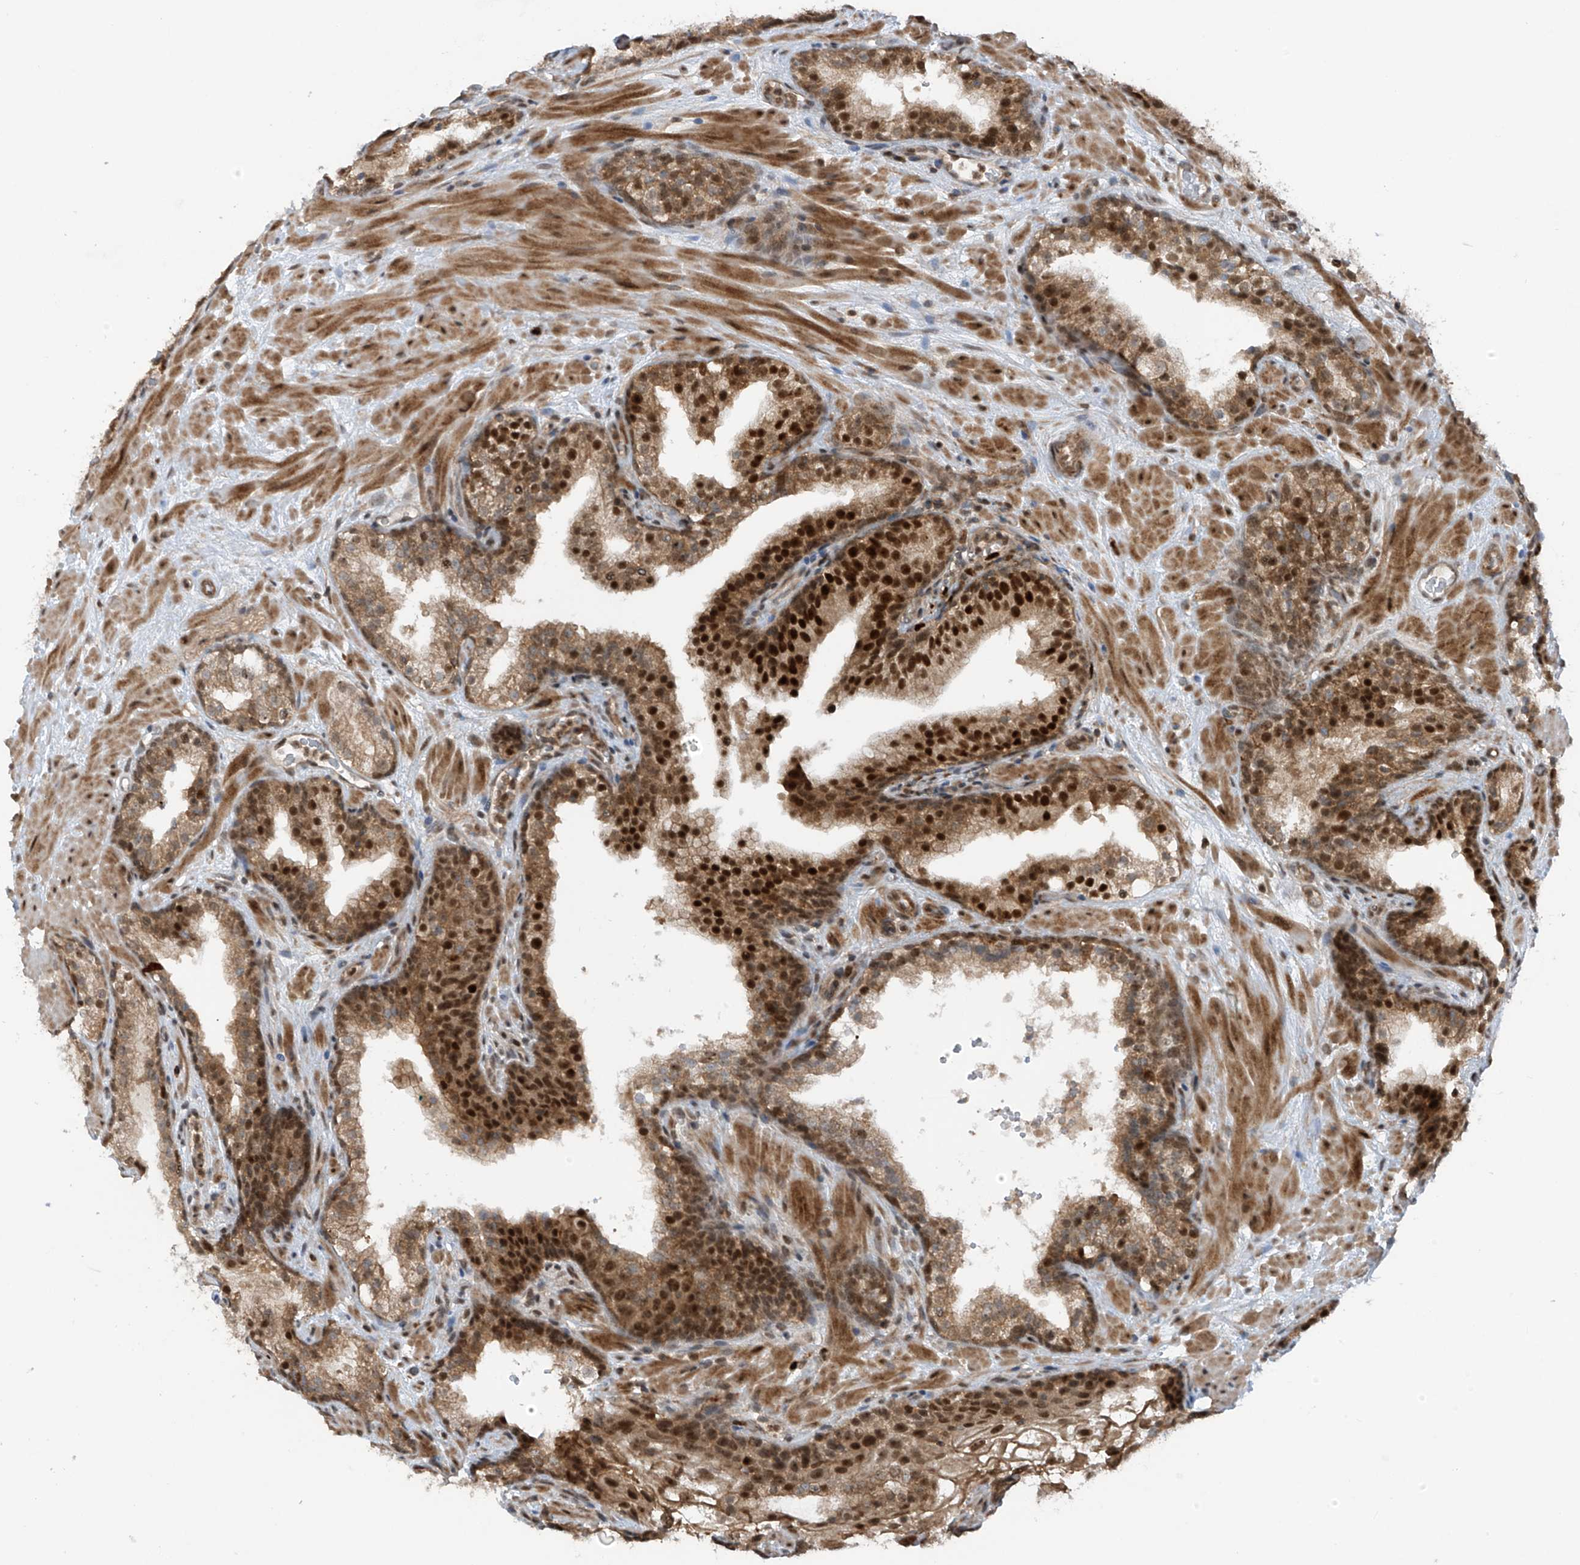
{"staining": {"intensity": "strong", "quantity": "25%-75%", "location": "cytoplasmic/membranous,nuclear"}, "tissue": "prostate cancer", "cell_type": "Tumor cells", "image_type": "cancer", "snomed": [{"axis": "morphology", "description": "Adenocarcinoma, High grade"}, {"axis": "topography", "description": "Prostate"}], "caption": "DAB (3,3'-diaminobenzidine) immunohistochemical staining of human prostate adenocarcinoma (high-grade) exhibits strong cytoplasmic/membranous and nuclear protein expression in about 25%-75% of tumor cells.", "gene": "REPIN1", "patient": {"sex": "male", "age": 56}}